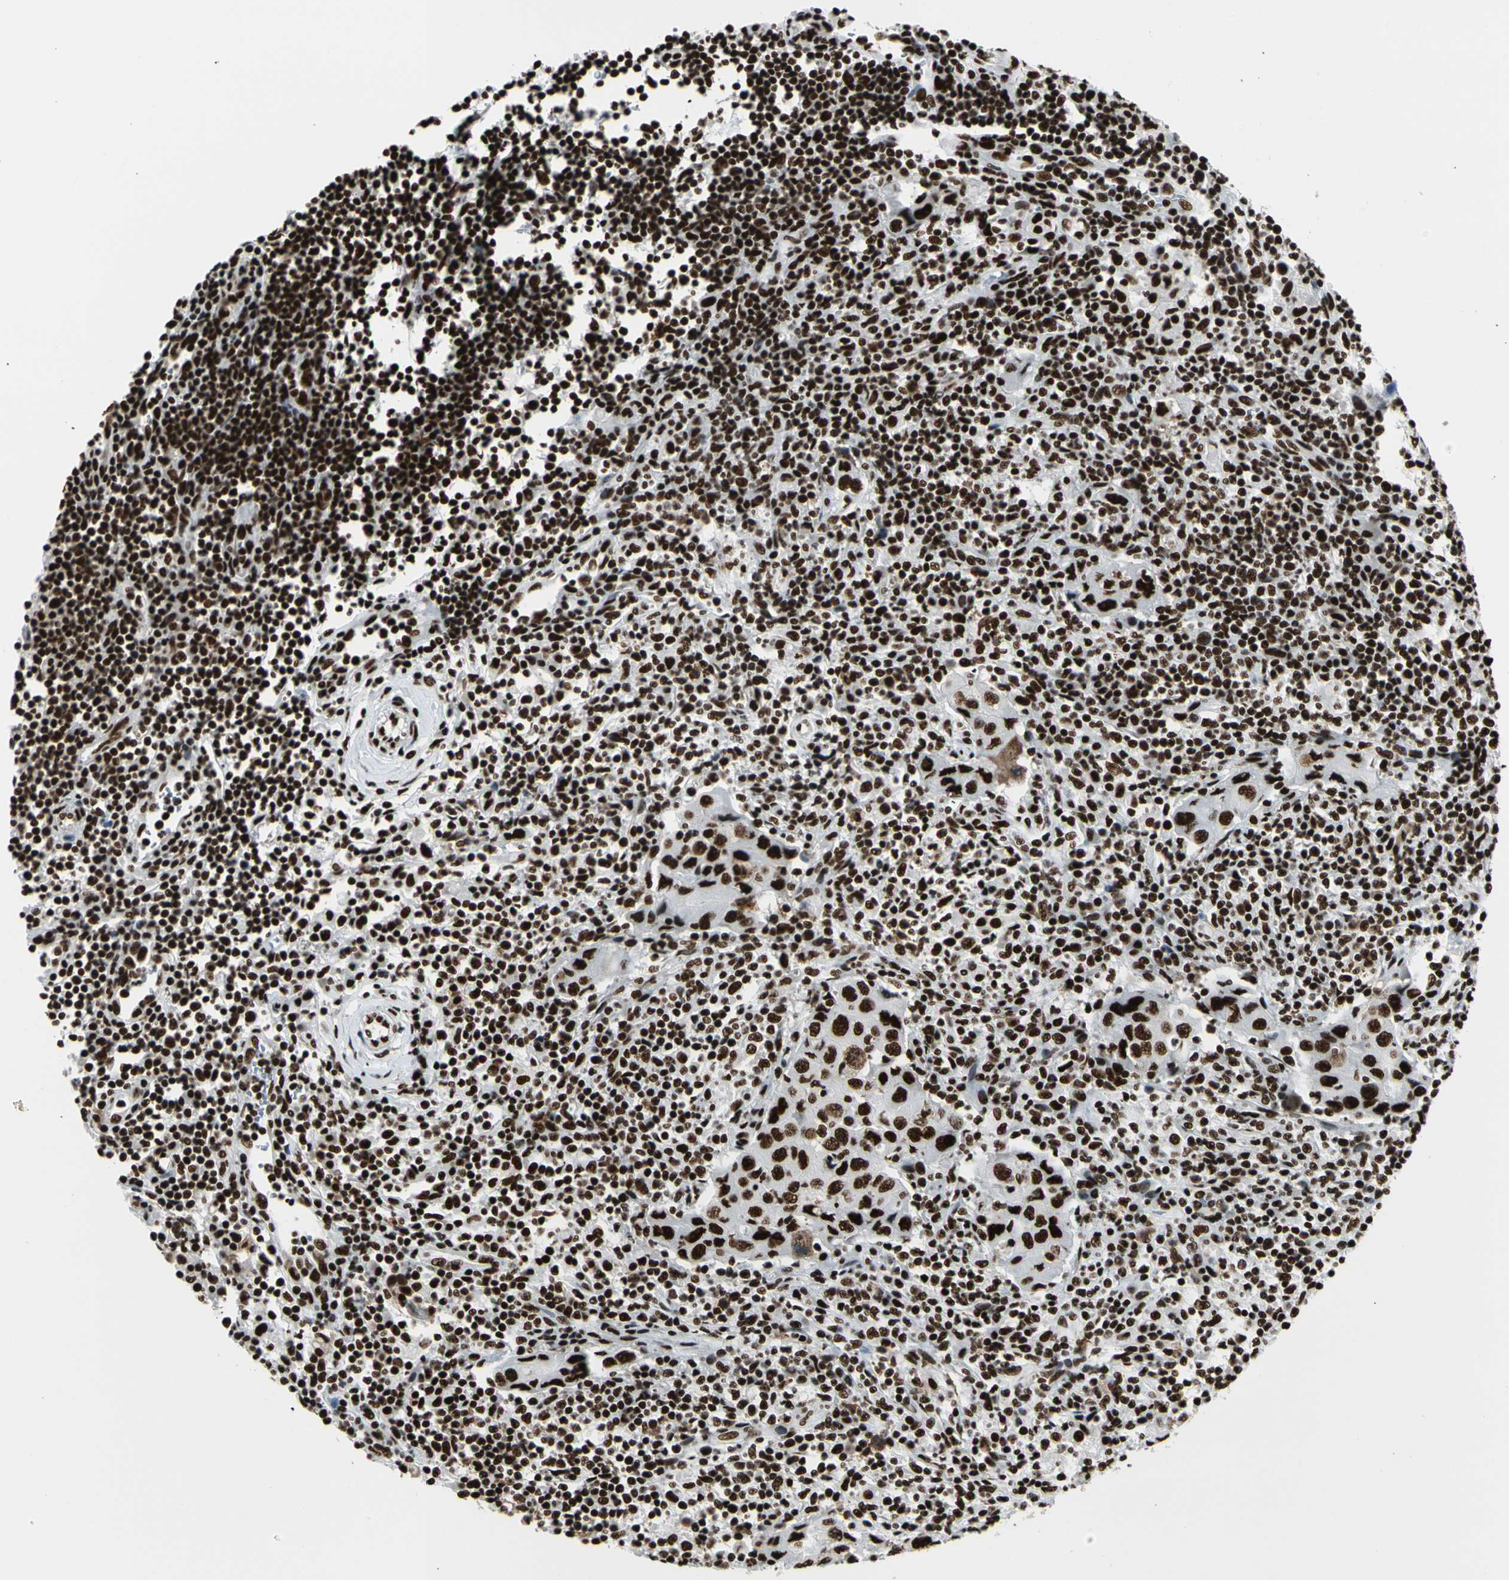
{"staining": {"intensity": "strong", "quantity": ">75%", "location": "nuclear"}, "tissue": "lymph node", "cell_type": "Germinal center cells", "image_type": "normal", "snomed": [{"axis": "morphology", "description": "Normal tissue, NOS"}, {"axis": "morphology", "description": "Squamous cell carcinoma, metastatic, NOS"}, {"axis": "topography", "description": "Lymph node"}], "caption": "Immunohistochemistry micrograph of unremarkable lymph node: human lymph node stained using immunohistochemistry (IHC) displays high levels of strong protein expression localized specifically in the nuclear of germinal center cells, appearing as a nuclear brown color.", "gene": "CCAR1", "patient": {"sex": "female", "age": 53}}